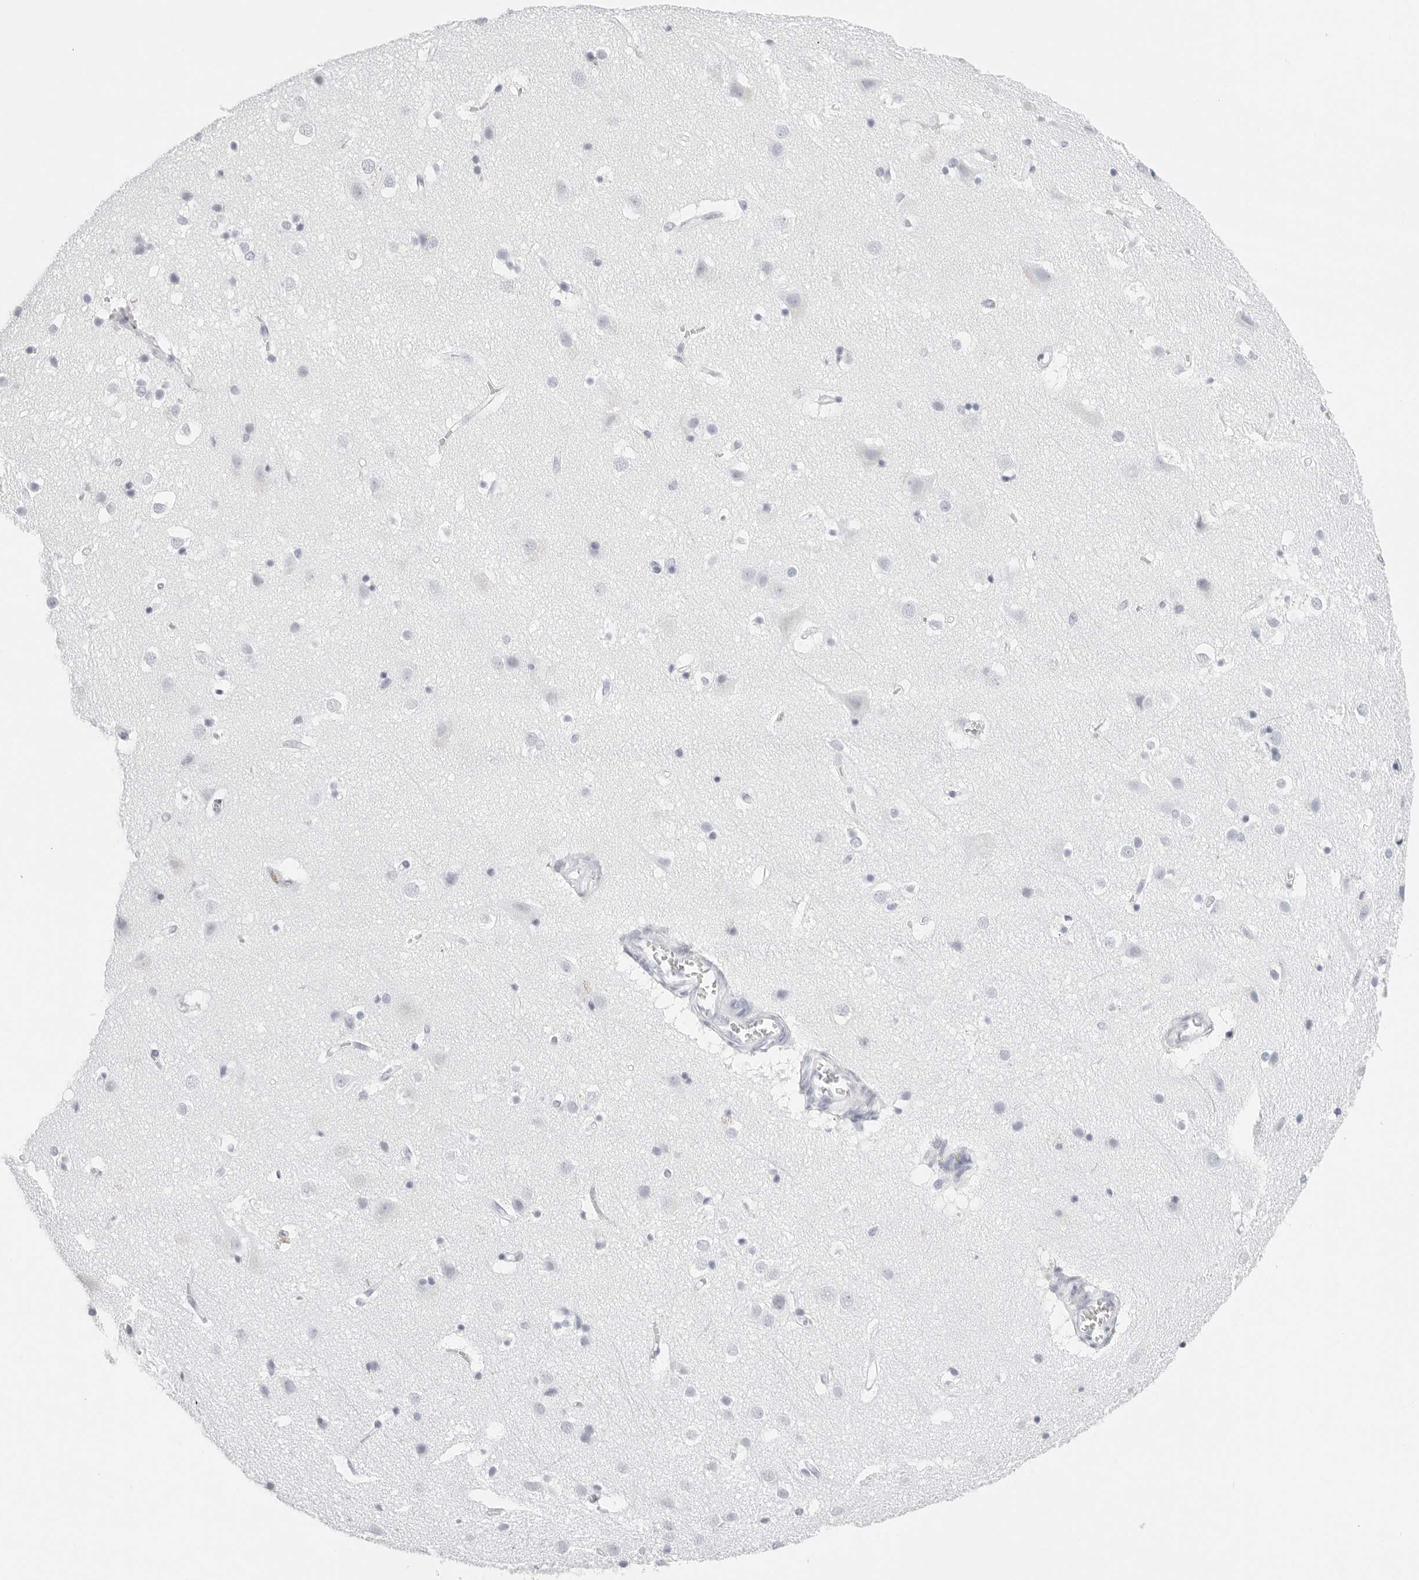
{"staining": {"intensity": "negative", "quantity": "none", "location": "none"}, "tissue": "cerebral cortex", "cell_type": "Endothelial cells", "image_type": "normal", "snomed": [{"axis": "morphology", "description": "Normal tissue, NOS"}, {"axis": "topography", "description": "Cerebral cortex"}], "caption": "This is an IHC photomicrograph of benign human cerebral cortex. There is no positivity in endothelial cells.", "gene": "CST1", "patient": {"sex": "male", "age": 54}}